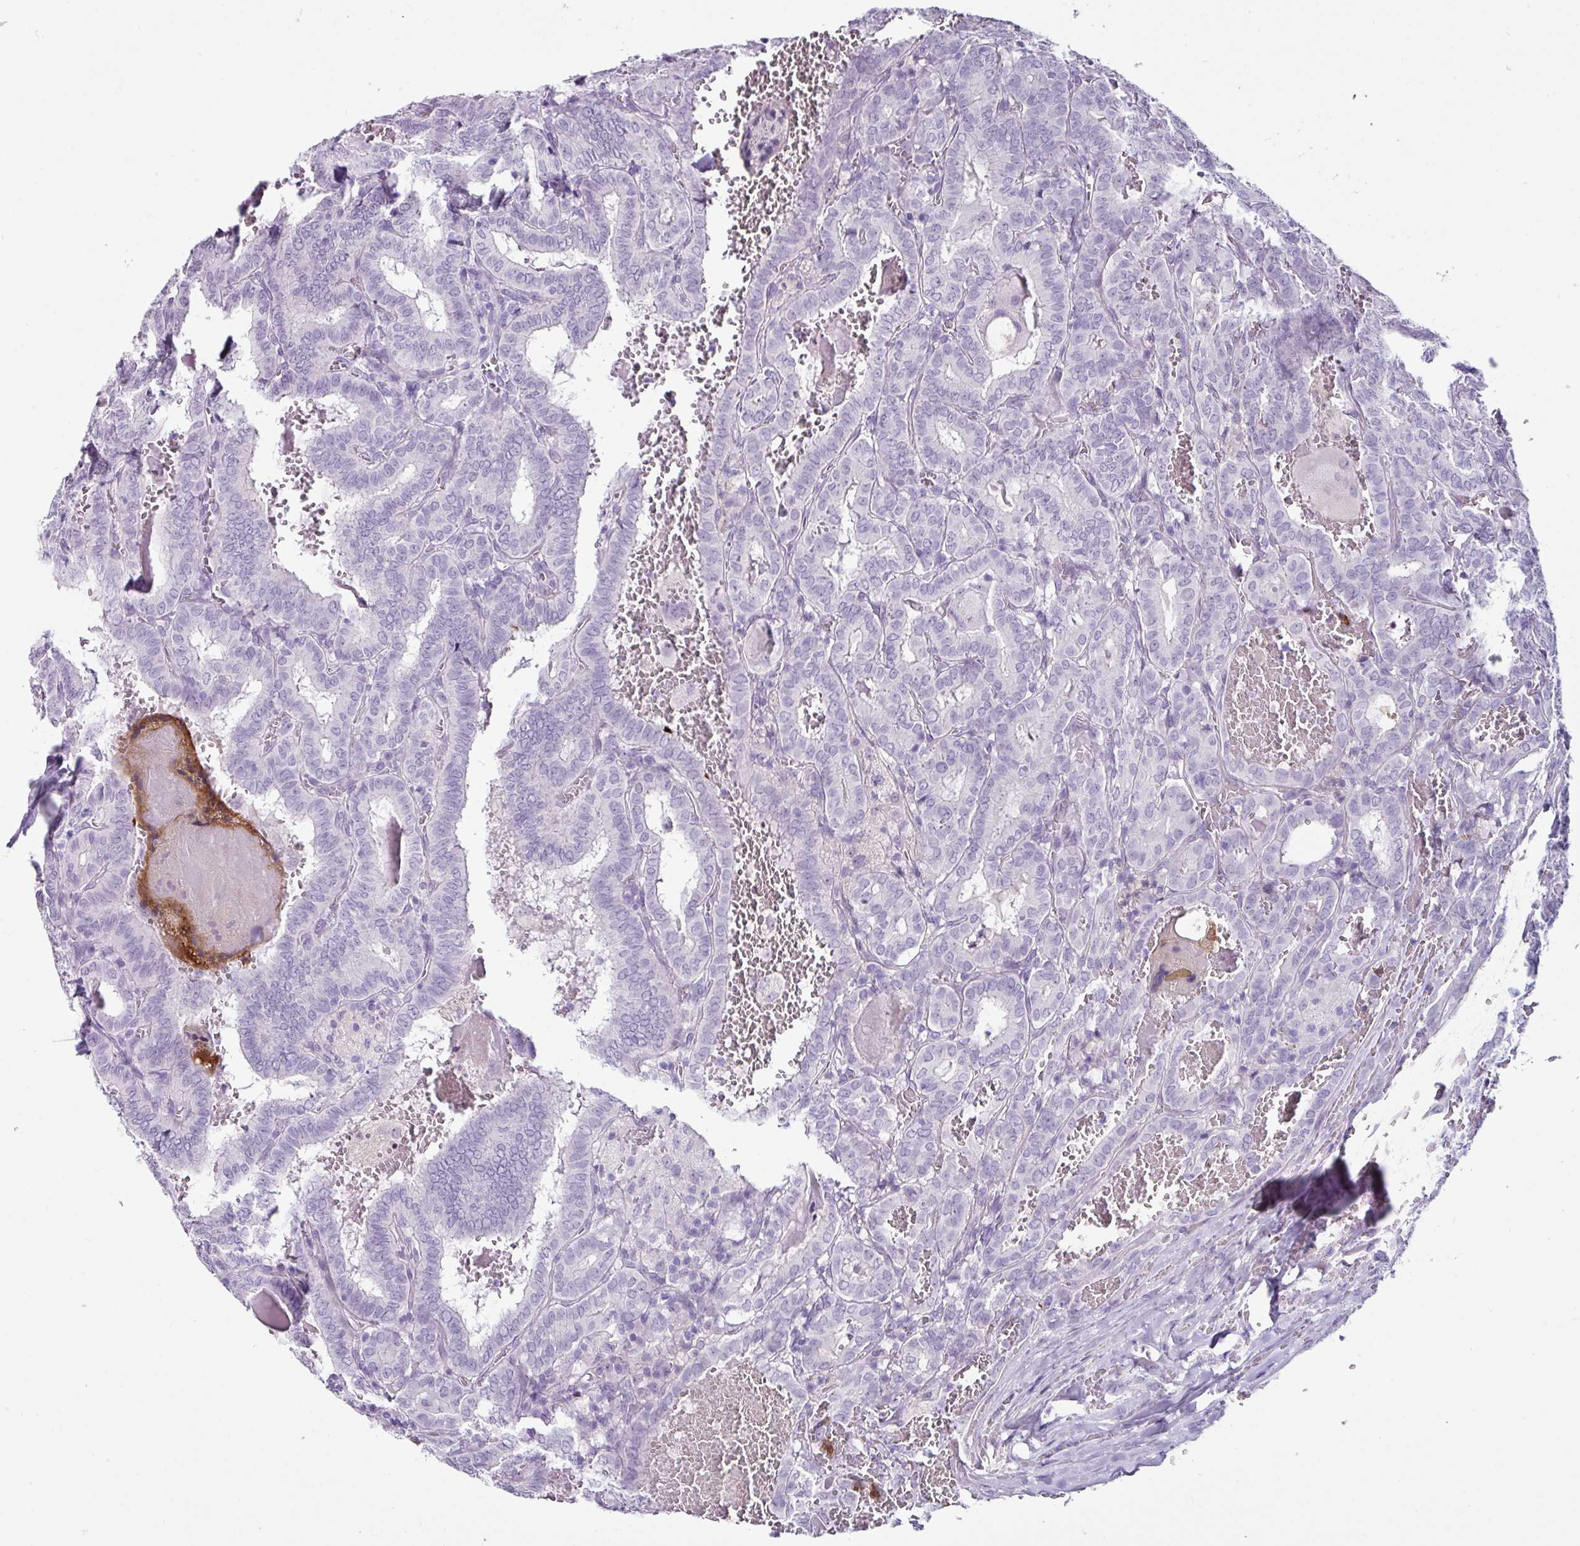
{"staining": {"intensity": "negative", "quantity": "none", "location": "none"}, "tissue": "thyroid cancer", "cell_type": "Tumor cells", "image_type": "cancer", "snomed": [{"axis": "morphology", "description": "Papillary adenocarcinoma, NOS"}, {"axis": "topography", "description": "Thyroid gland"}], "caption": "Thyroid cancer (papillary adenocarcinoma) stained for a protein using immunohistochemistry displays no expression tumor cells.", "gene": "TRA2A", "patient": {"sex": "female", "age": 72}}